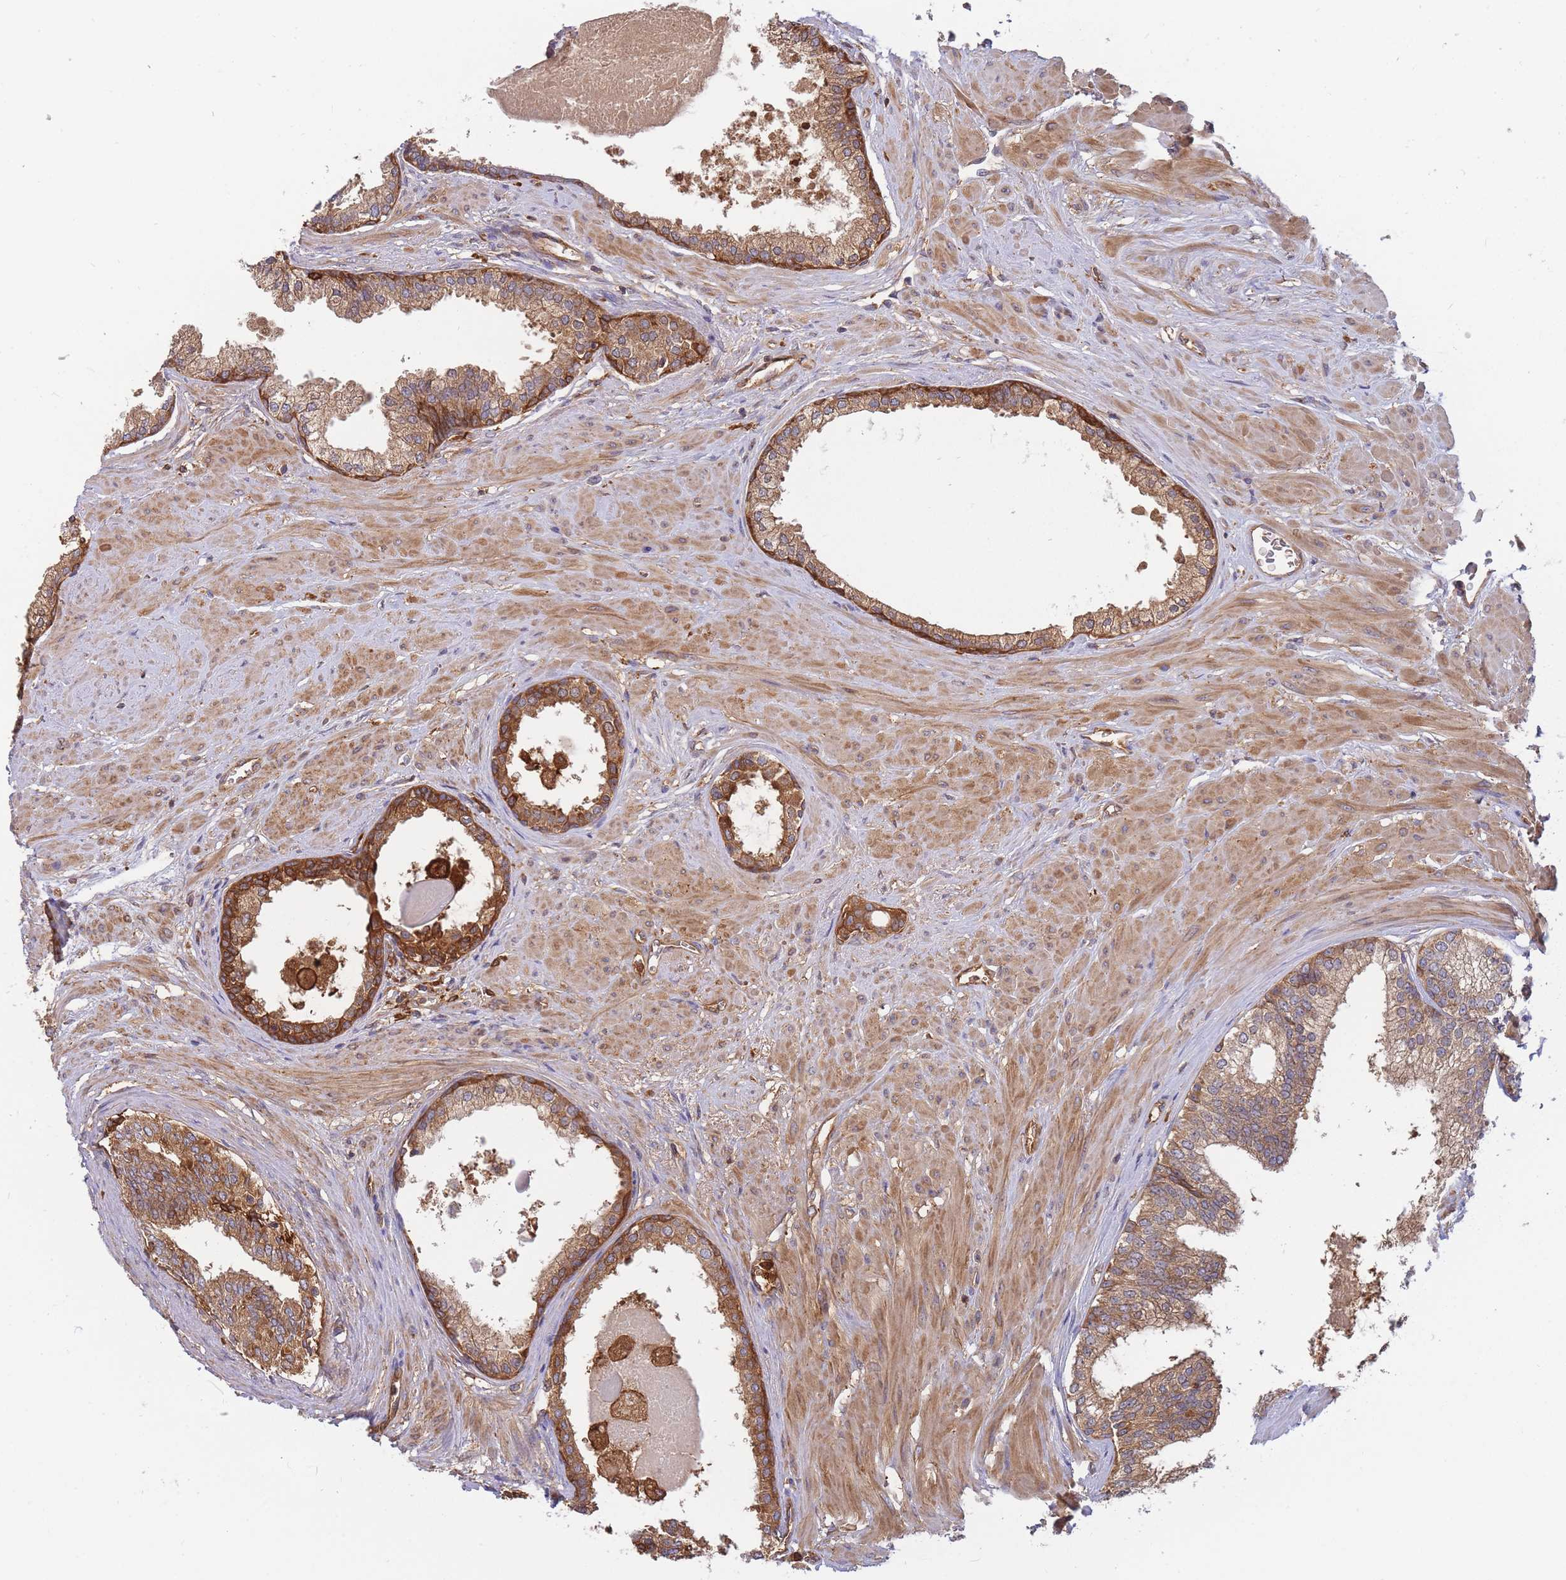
{"staining": {"intensity": "strong", "quantity": ">75%", "location": "cytoplasmic/membranous"}, "tissue": "prostate", "cell_type": "Glandular cells", "image_type": "normal", "snomed": [{"axis": "morphology", "description": "Normal tissue, NOS"}, {"axis": "topography", "description": "Prostate"}], "caption": "Prostate stained for a protein demonstrates strong cytoplasmic/membranous positivity in glandular cells. The staining was performed using DAB (3,3'-diaminobenzidine) to visualize the protein expression in brown, while the nuclei were stained in blue with hematoxylin (Magnification: 20x).", "gene": "SLC4A9", "patient": {"sex": "male", "age": 57}}